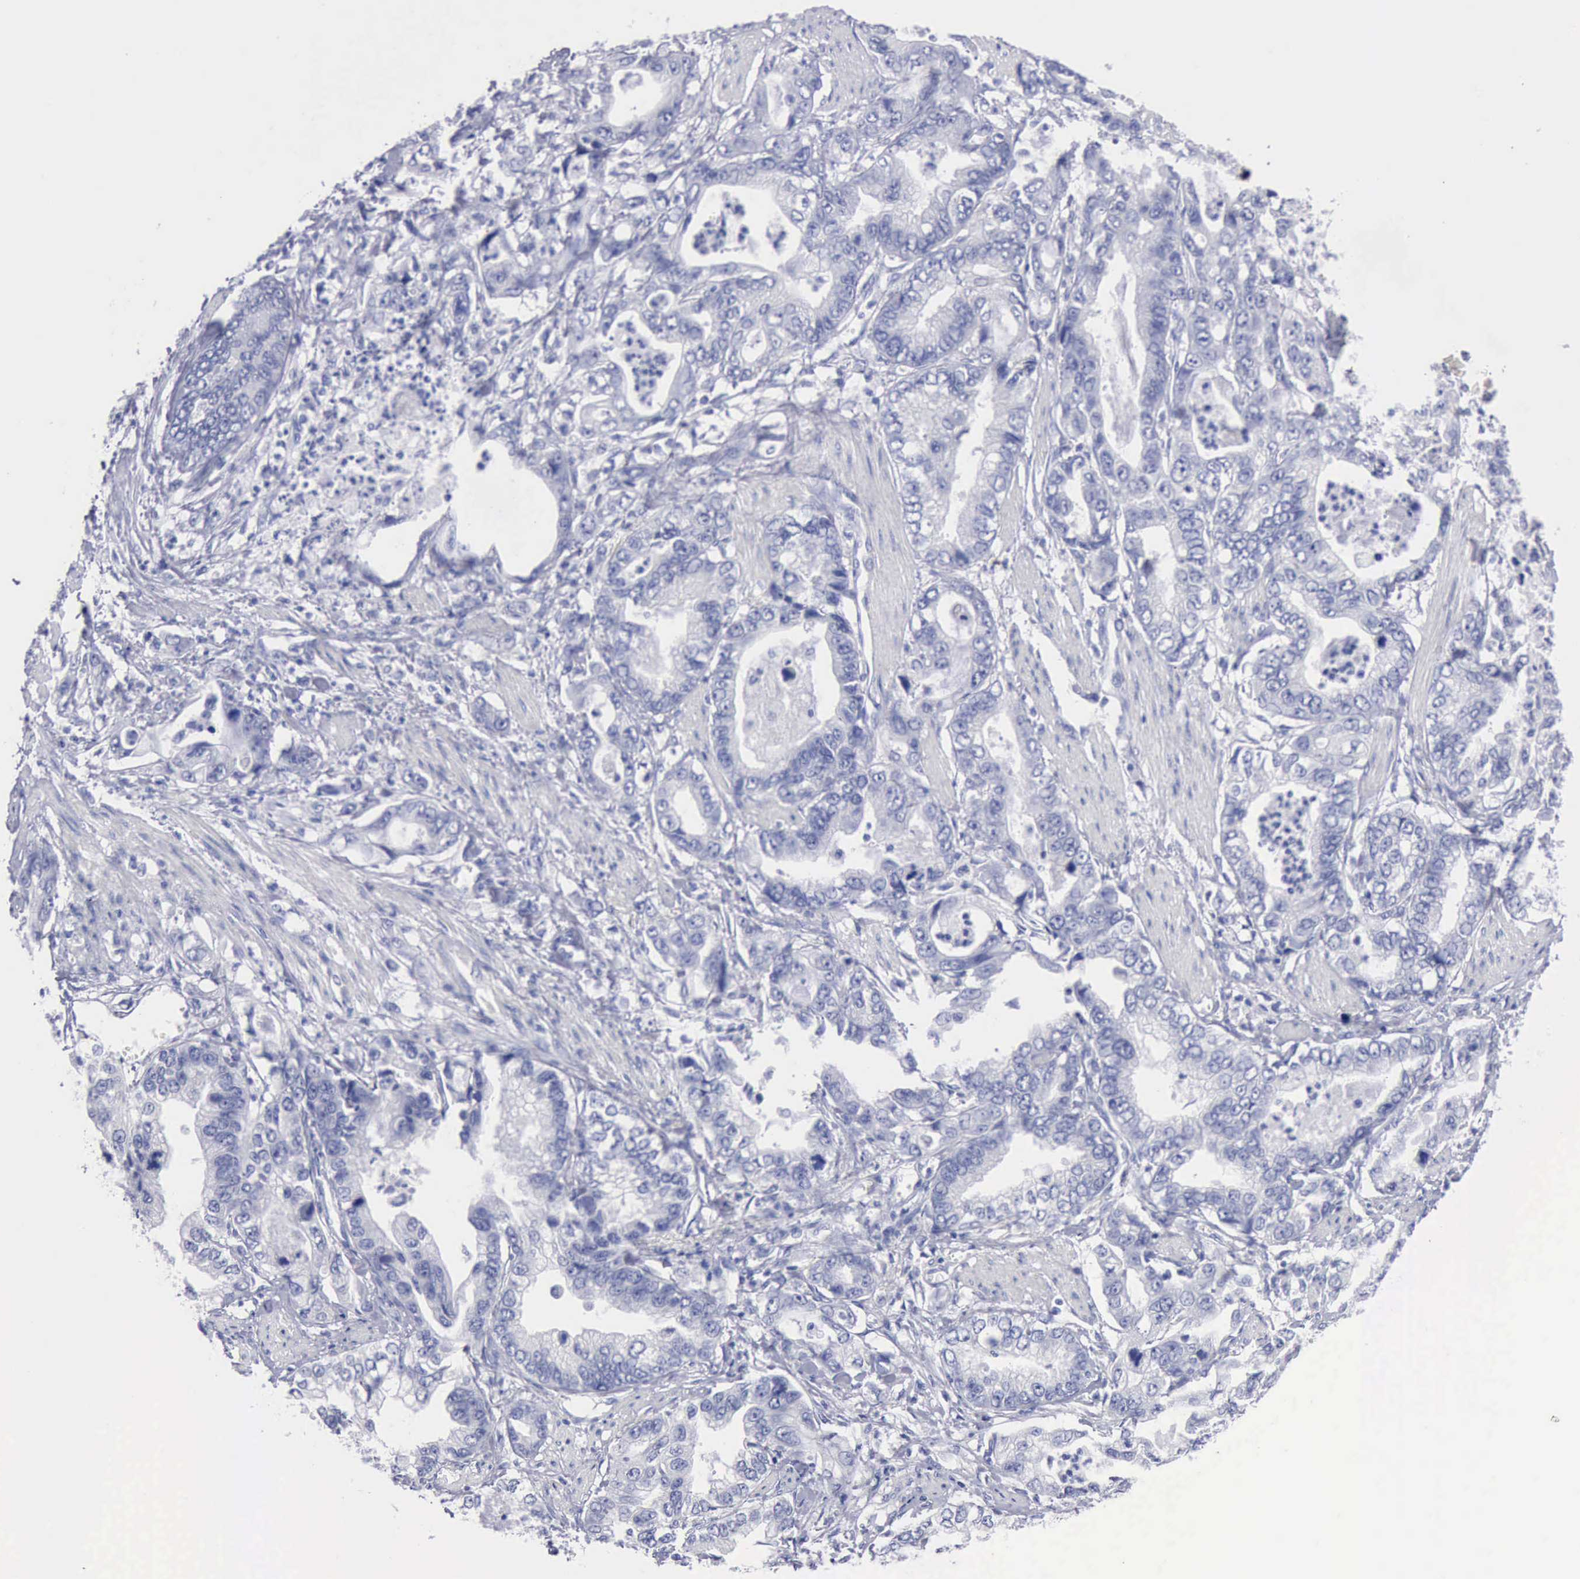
{"staining": {"intensity": "negative", "quantity": "none", "location": "none"}, "tissue": "stomach cancer", "cell_type": "Tumor cells", "image_type": "cancer", "snomed": [{"axis": "morphology", "description": "Adenocarcinoma, NOS"}, {"axis": "topography", "description": "Pancreas"}, {"axis": "topography", "description": "Stomach, upper"}], "caption": "High magnification brightfield microscopy of stomach adenocarcinoma stained with DAB (3,3'-diaminobenzidine) (brown) and counterstained with hematoxylin (blue): tumor cells show no significant expression.", "gene": "ANGEL1", "patient": {"sex": "male", "age": 77}}